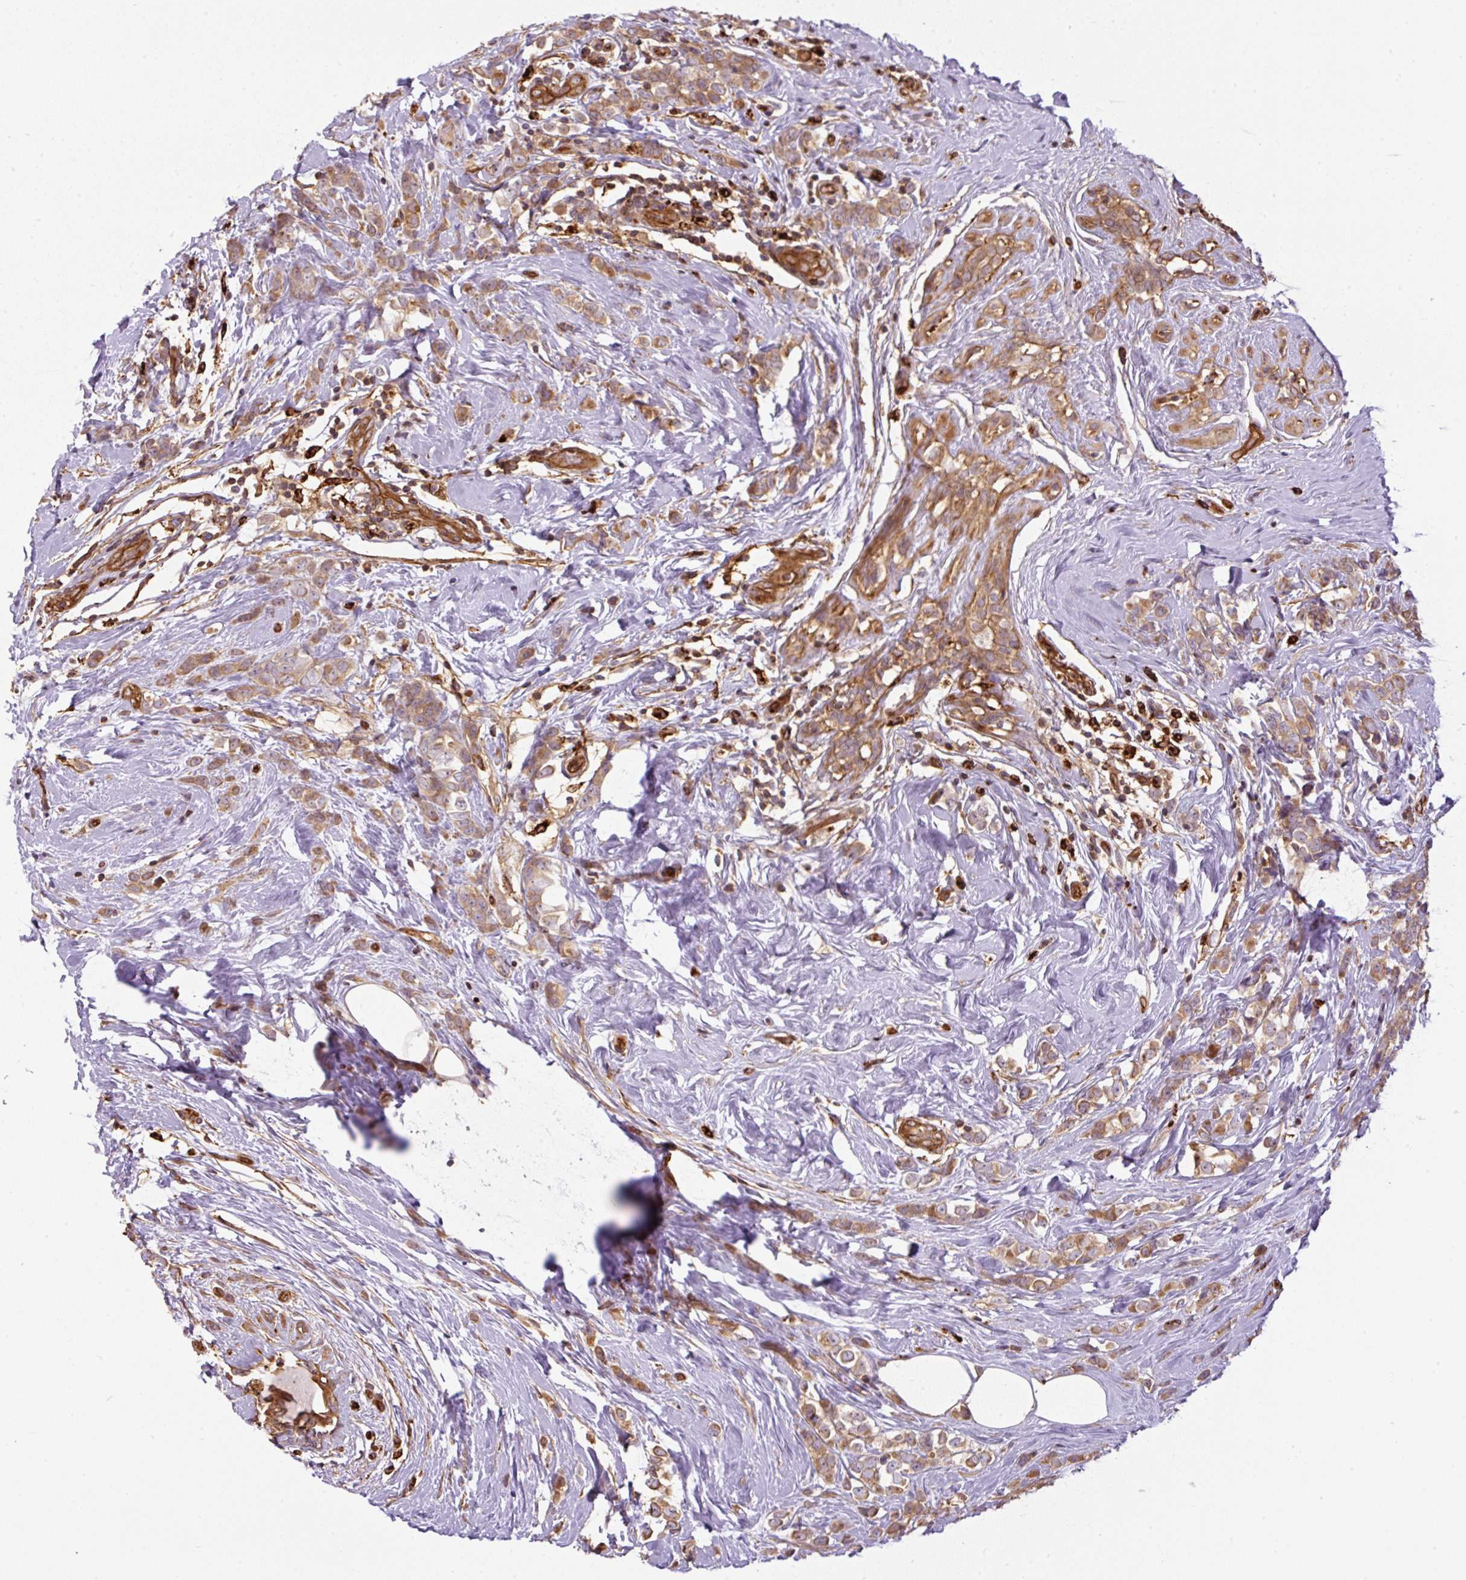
{"staining": {"intensity": "moderate", "quantity": ">75%", "location": "cytoplasmic/membranous"}, "tissue": "breast cancer", "cell_type": "Tumor cells", "image_type": "cancer", "snomed": [{"axis": "morphology", "description": "Duct carcinoma"}, {"axis": "topography", "description": "Breast"}], "caption": "Protein staining exhibits moderate cytoplasmic/membranous positivity in about >75% of tumor cells in breast intraductal carcinoma. (Brightfield microscopy of DAB IHC at high magnification).", "gene": "B3GALT5", "patient": {"sex": "female", "age": 80}}